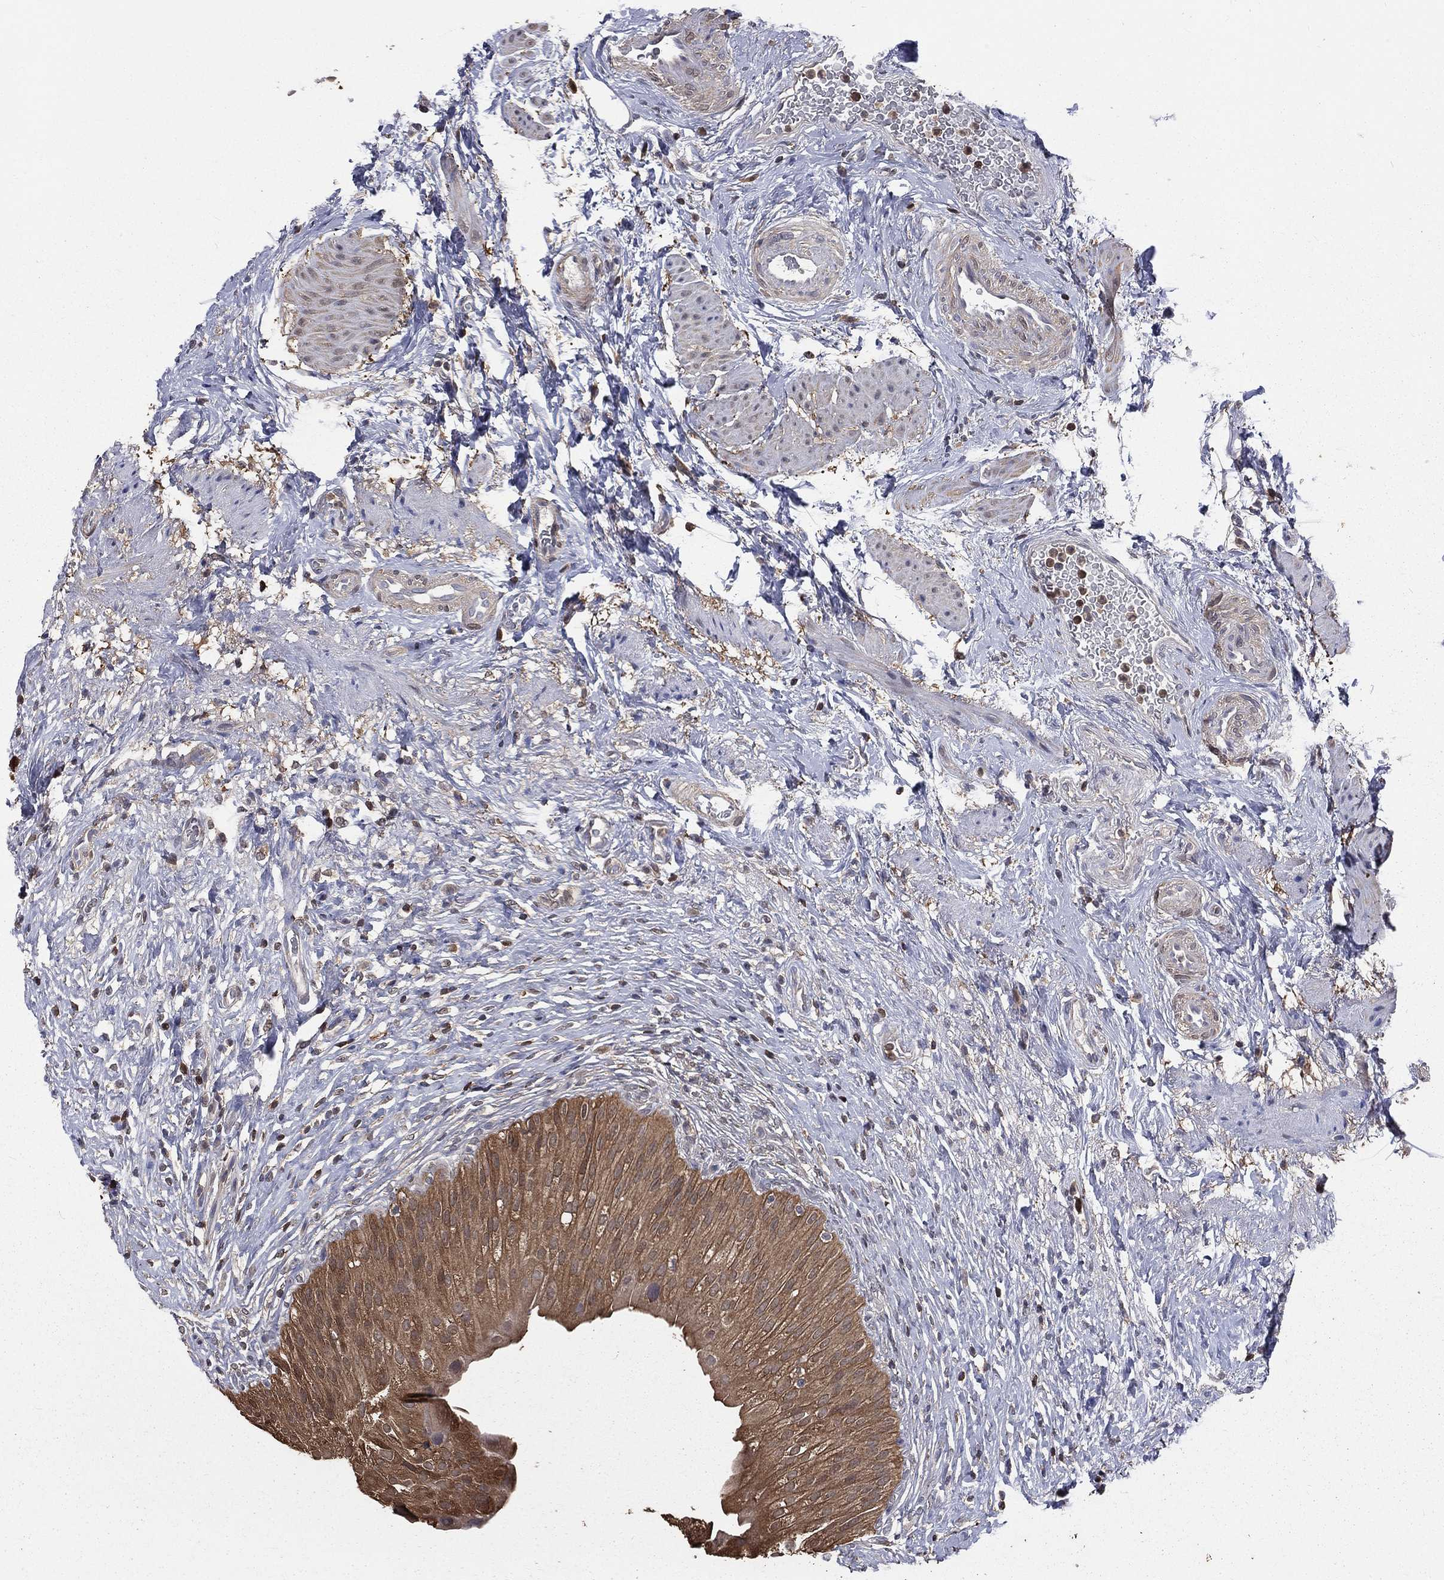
{"staining": {"intensity": "moderate", "quantity": ">75%", "location": "cytoplasmic/membranous"}, "tissue": "urinary bladder", "cell_type": "Urothelial cells", "image_type": "normal", "snomed": [{"axis": "morphology", "description": "Normal tissue, NOS"}, {"axis": "topography", "description": "Urinary bladder"}], "caption": "This photomicrograph reveals immunohistochemistry (IHC) staining of unremarkable human urinary bladder, with medium moderate cytoplasmic/membranous positivity in about >75% of urothelial cells.", "gene": "TBC1D2", "patient": {"sex": "male", "age": 46}}